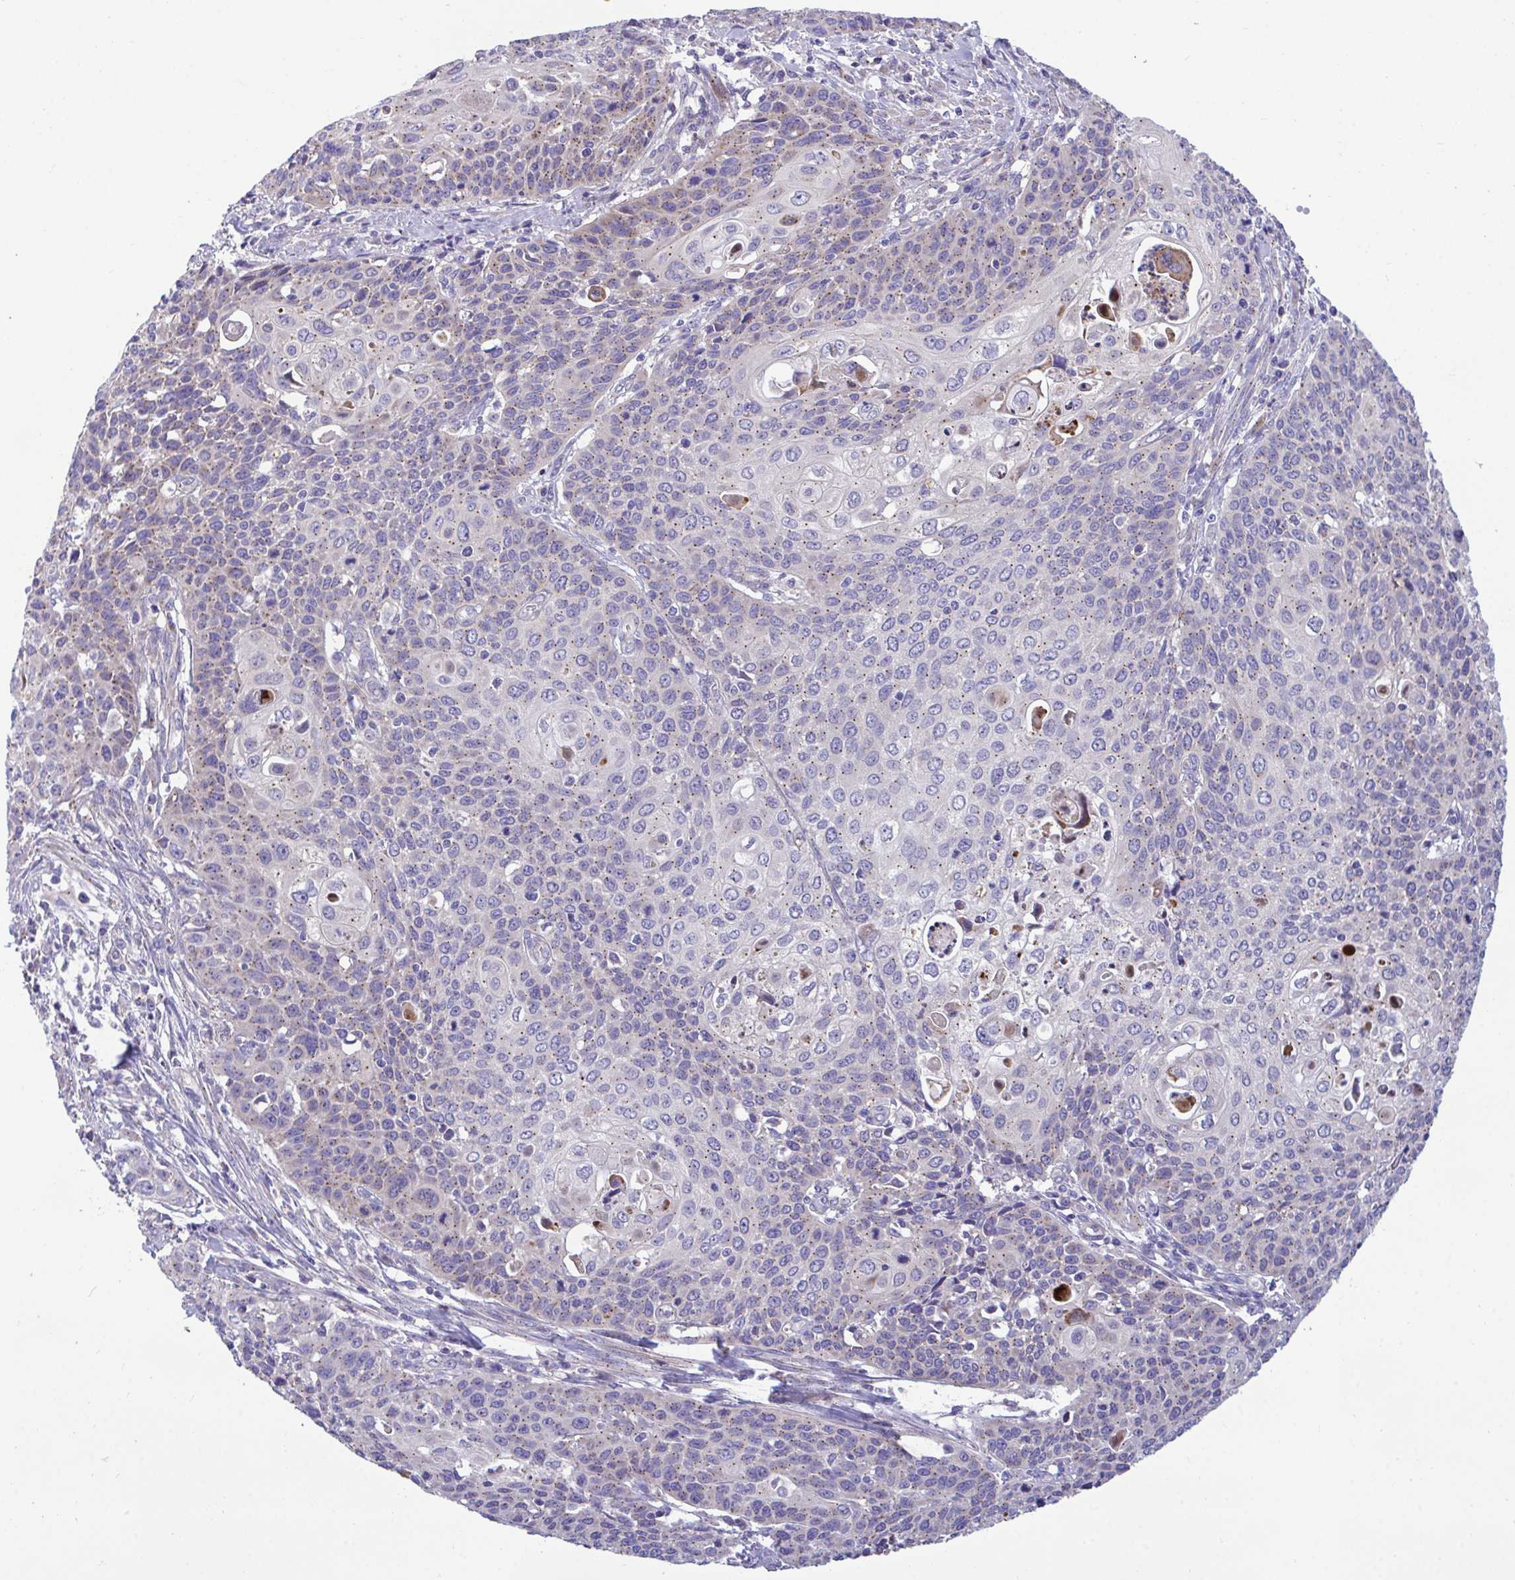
{"staining": {"intensity": "weak", "quantity": "<25%", "location": "cytoplasmic/membranous"}, "tissue": "cervical cancer", "cell_type": "Tumor cells", "image_type": "cancer", "snomed": [{"axis": "morphology", "description": "Squamous cell carcinoma, NOS"}, {"axis": "topography", "description": "Cervix"}], "caption": "Tumor cells show no significant protein positivity in cervical cancer (squamous cell carcinoma).", "gene": "MRPS16", "patient": {"sex": "female", "age": 65}}